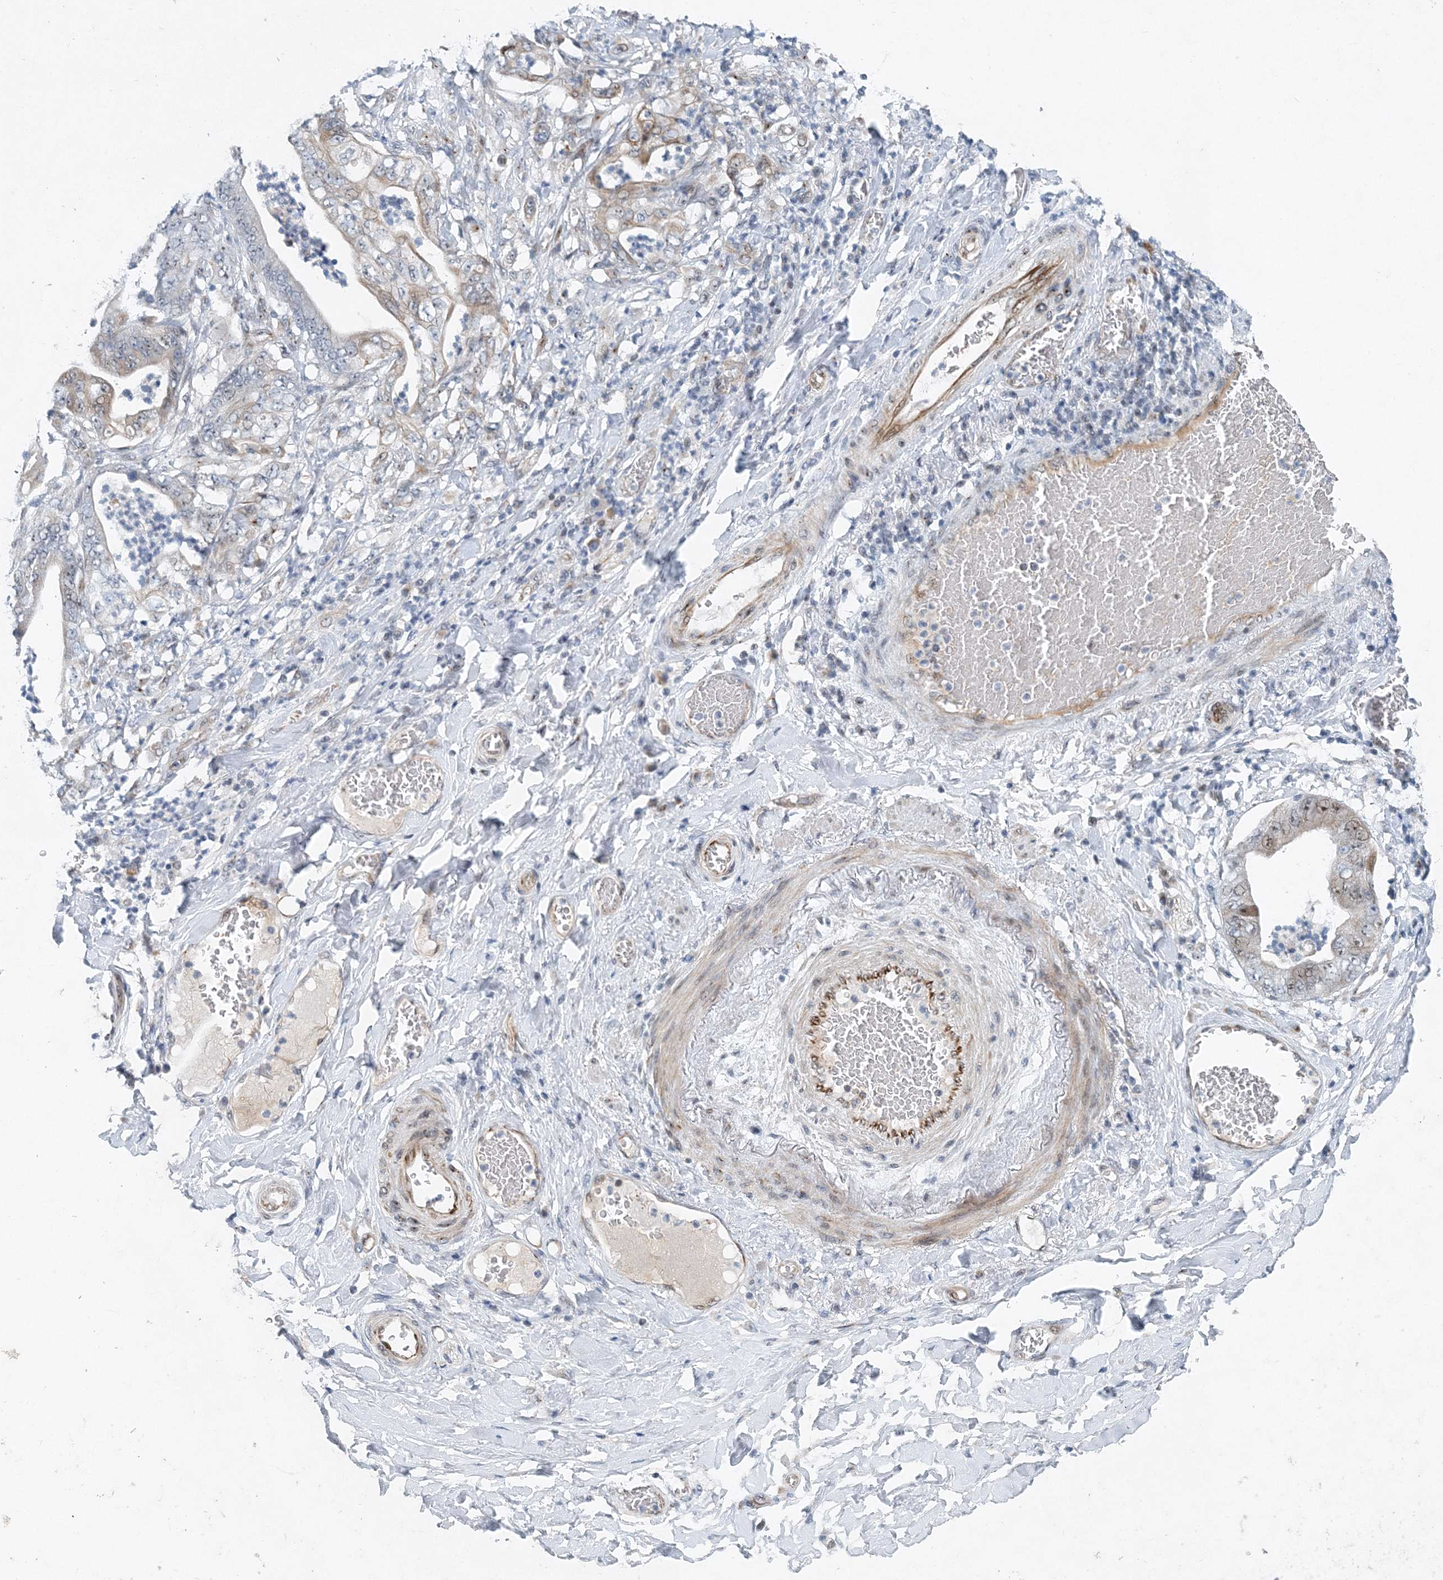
{"staining": {"intensity": "weak", "quantity": "25%-75%", "location": "cytoplasmic/membranous,nuclear"}, "tissue": "stomach cancer", "cell_type": "Tumor cells", "image_type": "cancer", "snomed": [{"axis": "morphology", "description": "Adenocarcinoma, NOS"}, {"axis": "topography", "description": "Stomach"}], "caption": "A brown stain labels weak cytoplasmic/membranous and nuclear staining of a protein in human stomach adenocarcinoma tumor cells. Nuclei are stained in blue.", "gene": "UIMC1", "patient": {"sex": "female", "age": 73}}